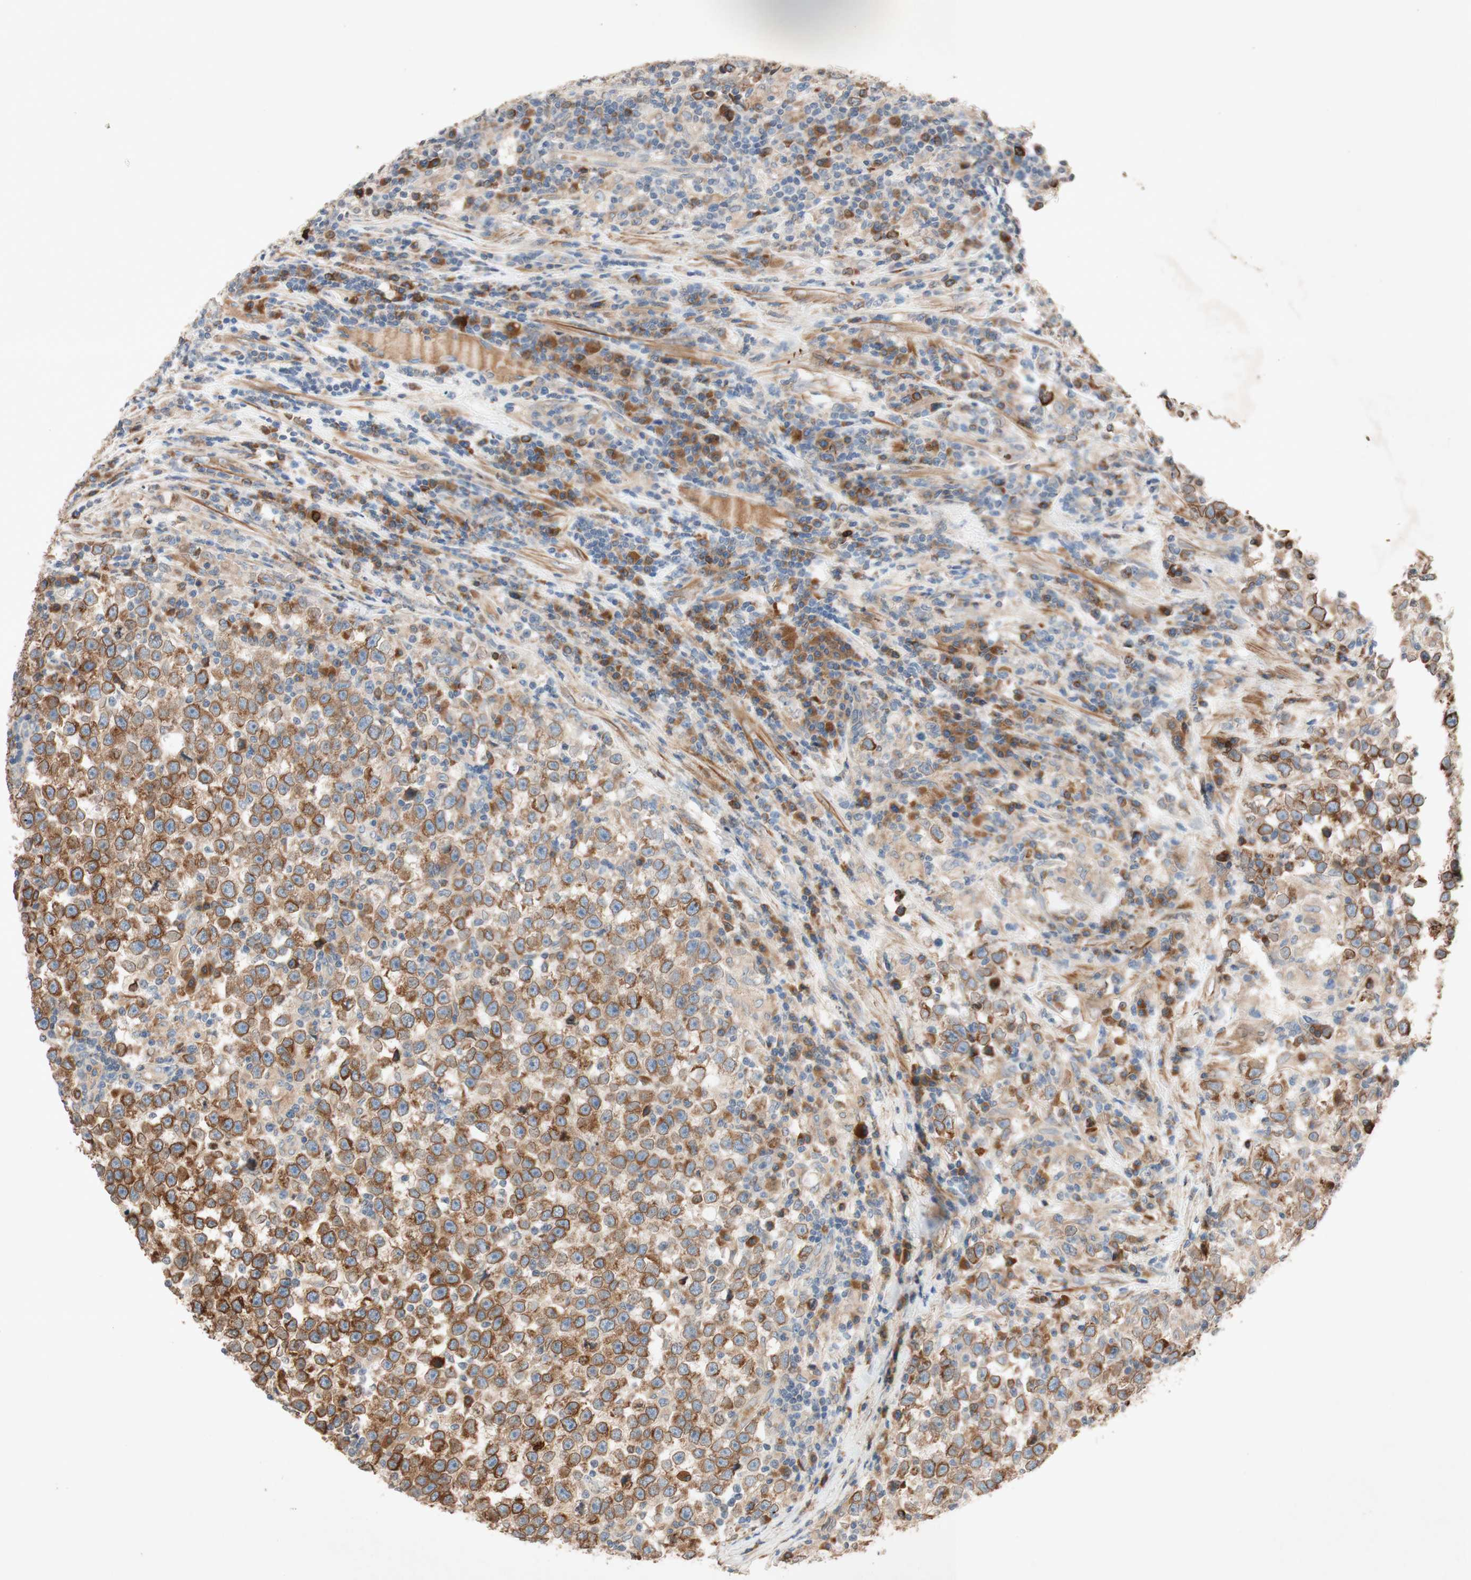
{"staining": {"intensity": "moderate", "quantity": ">75%", "location": "cytoplasmic/membranous,nuclear"}, "tissue": "testis cancer", "cell_type": "Tumor cells", "image_type": "cancer", "snomed": [{"axis": "morphology", "description": "Seminoma, NOS"}, {"axis": "topography", "description": "Testis"}], "caption": "Seminoma (testis) was stained to show a protein in brown. There is medium levels of moderate cytoplasmic/membranous and nuclear staining in approximately >75% of tumor cells. The protein is stained brown, and the nuclei are stained in blue (DAB (3,3'-diaminobenzidine) IHC with brightfield microscopy, high magnification).", "gene": "PTPRU", "patient": {"sex": "male", "age": 43}}